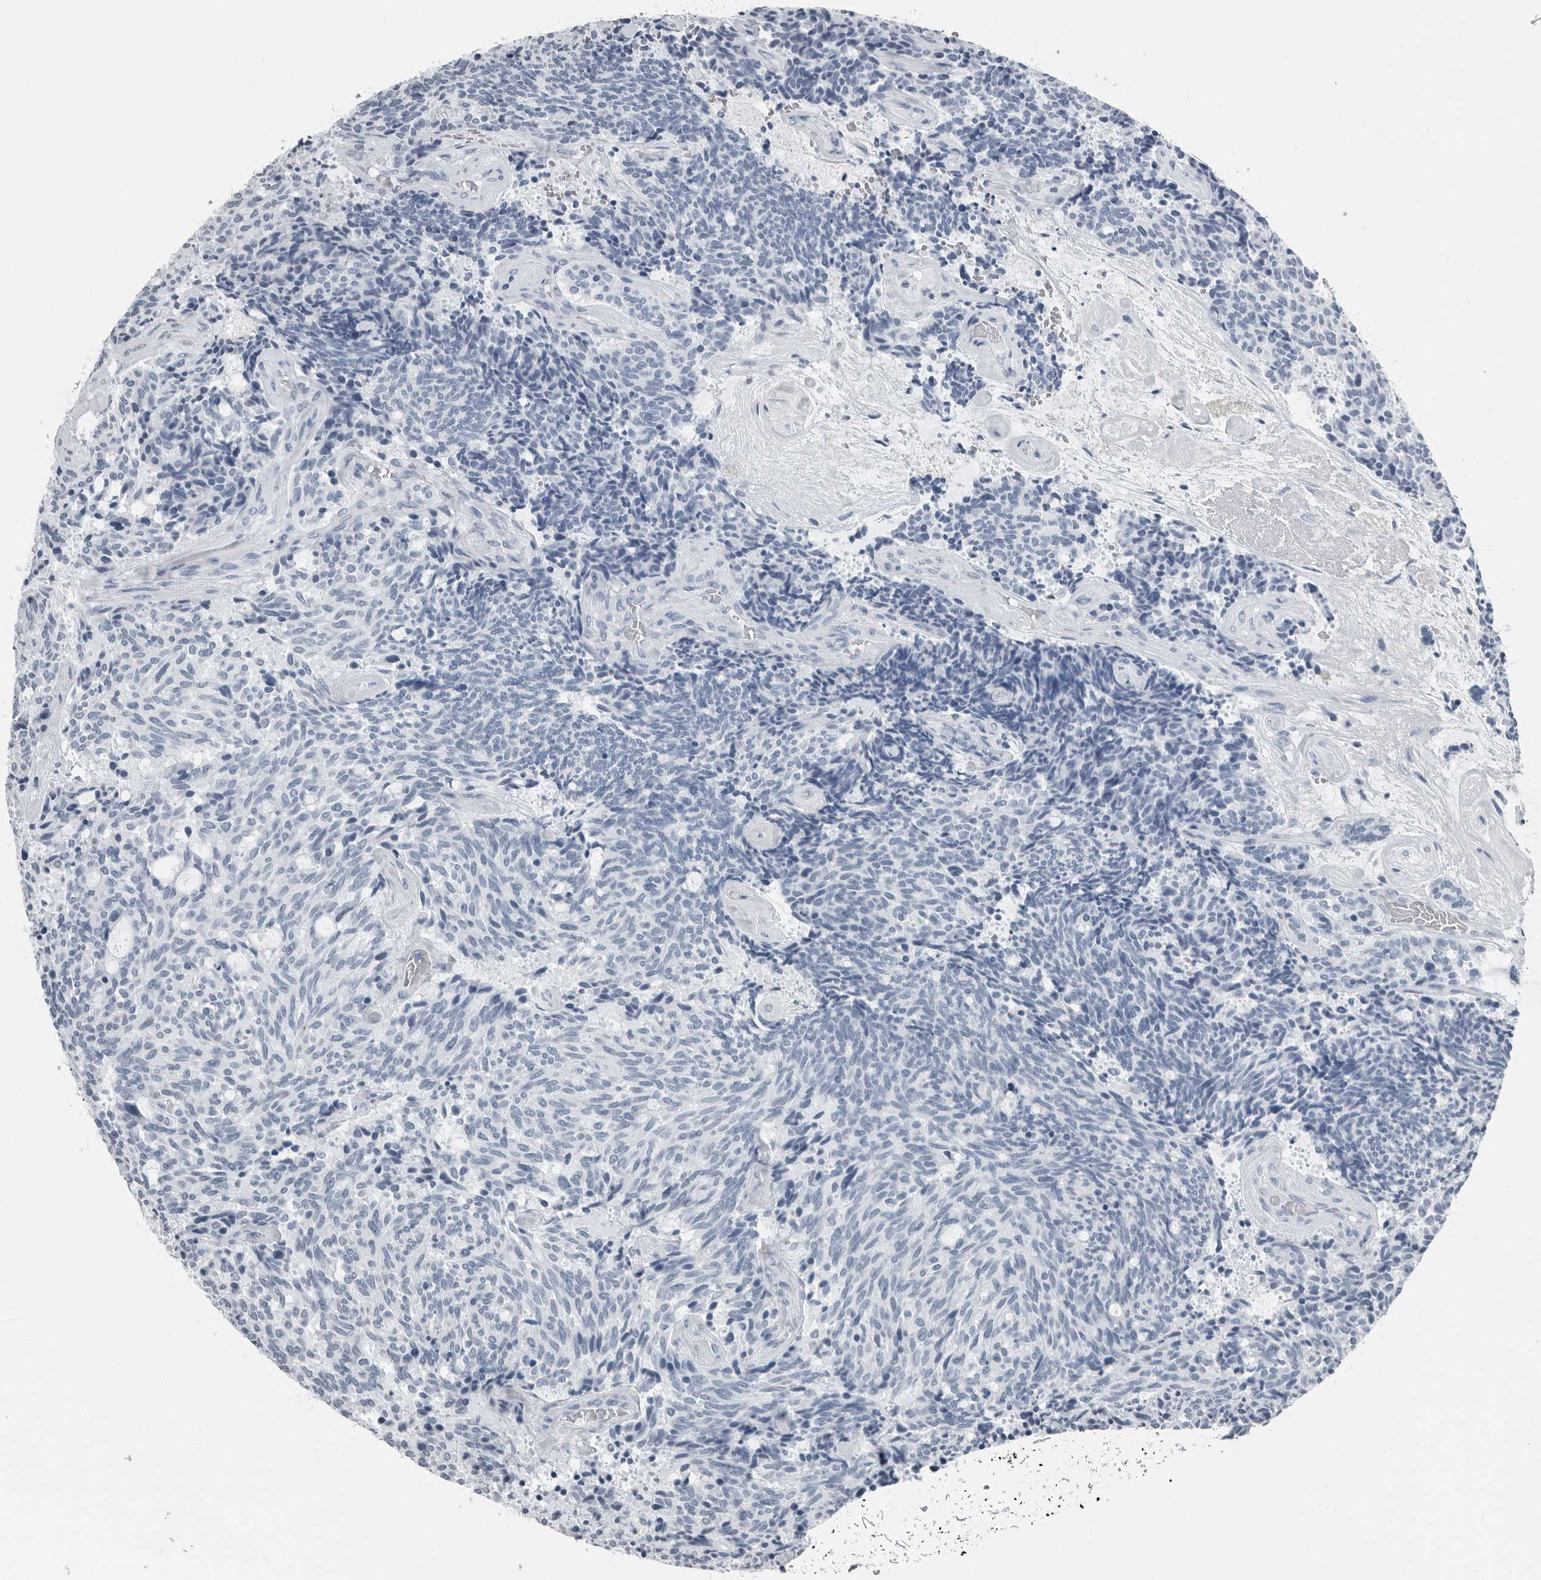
{"staining": {"intensity": "negative", "quantity": "none", "location": "none"}, "tissue": "carcinoid", "cell_type": "Tumor cells", "image_type": "cancer", "snomed": [{"axis": "morphology", "description": "Carcinoid, malignant, NOS"}, {"axis": "topography", "description": "Pancreas"}], "caption": "This is an immunohistochemistry (IHC) histopathology image of human malignant carcinoid. There is no expression in tumor cells.", "gene": "PRSS1", "patient": {"sex": "female", "age": 54}}